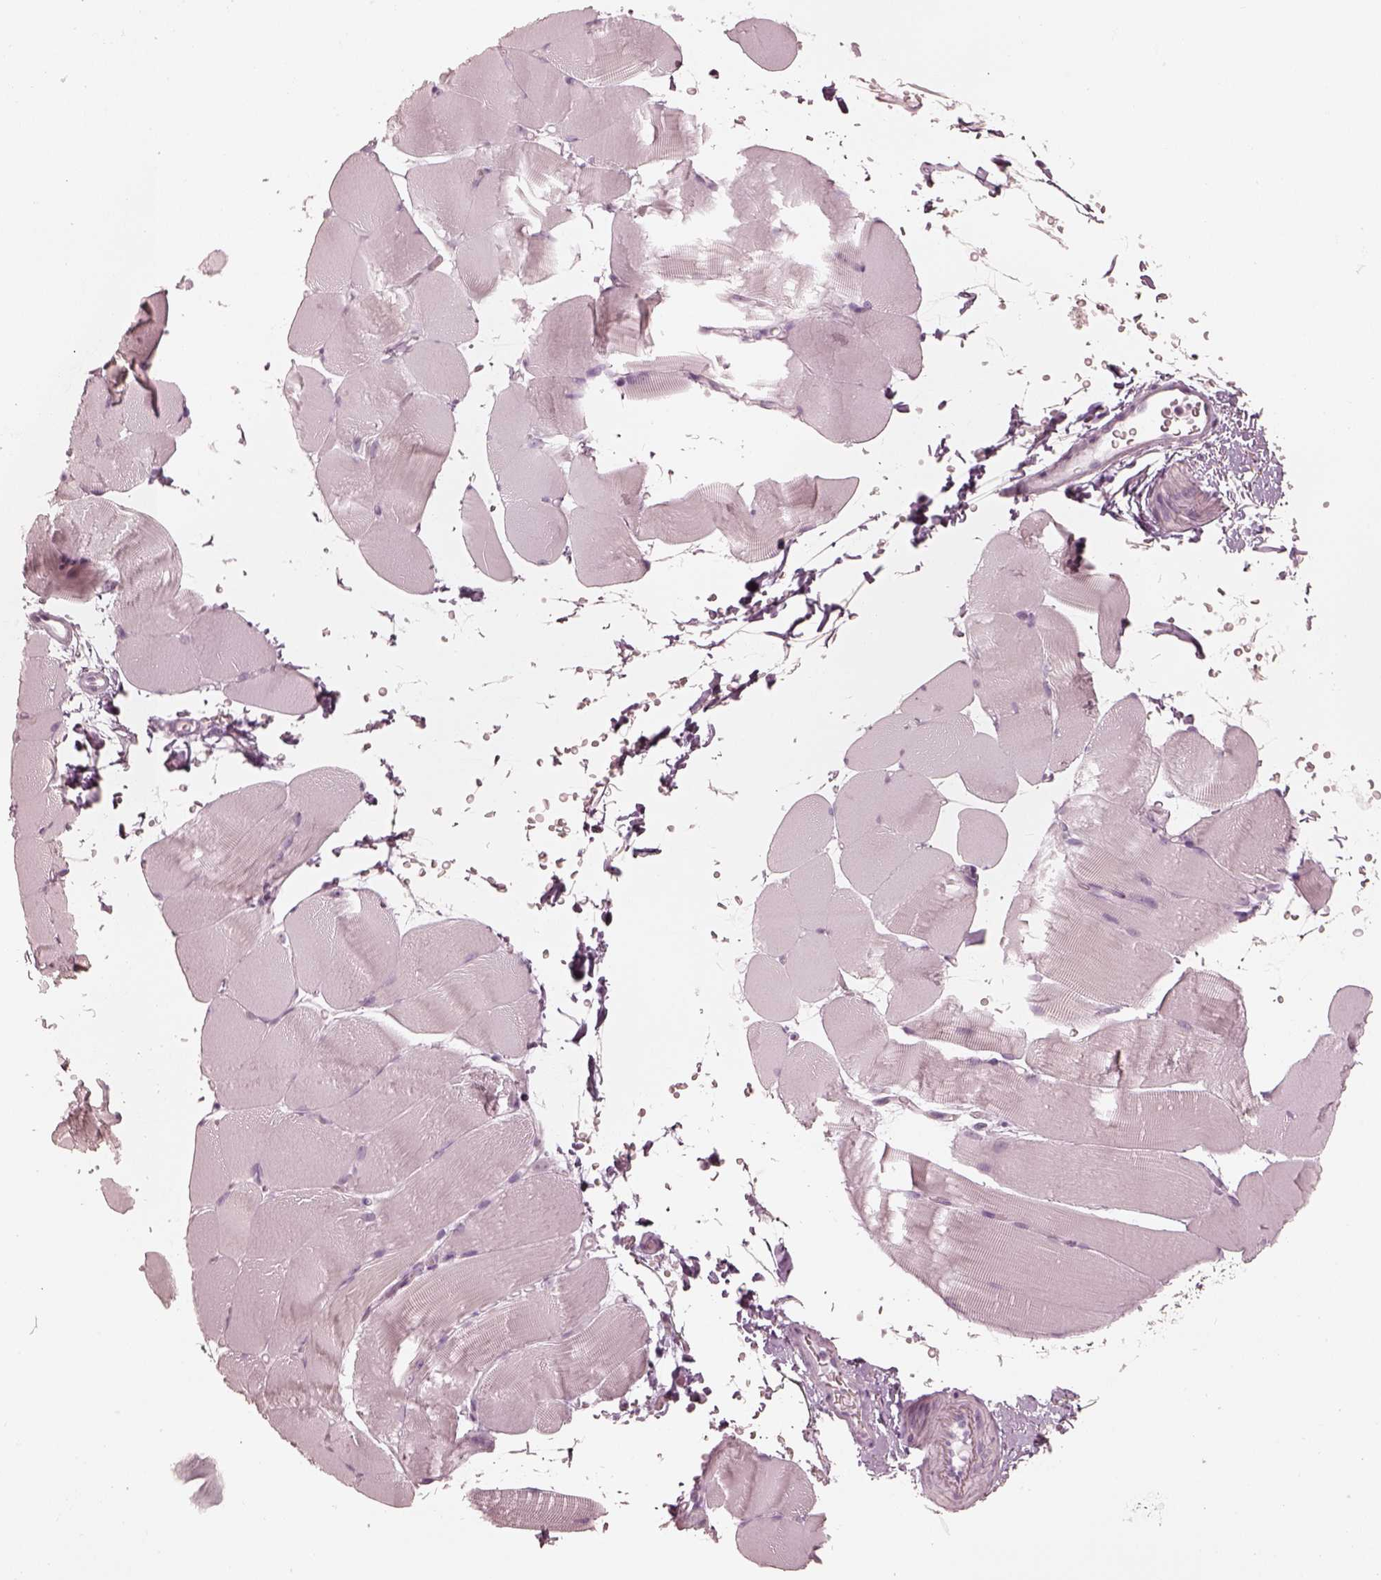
{"staining": {"intensity": "negative", "quantity": "none", "location": "none"}, "tissue": "skeletal muscle", "cell_type": "Myocytes", "image_type": "normal", "snomed": [{"axis": "morphology", "description": "Normal tissue, NOS"}, {"axis": "topography", "description": "Skeletal muscle"}], "caption": "Photomicrograph shows no protein staining in myocytes of benign skeletal muscle.", "gene": "CALR3", "patient": {"sex": "female", "age": 37}}